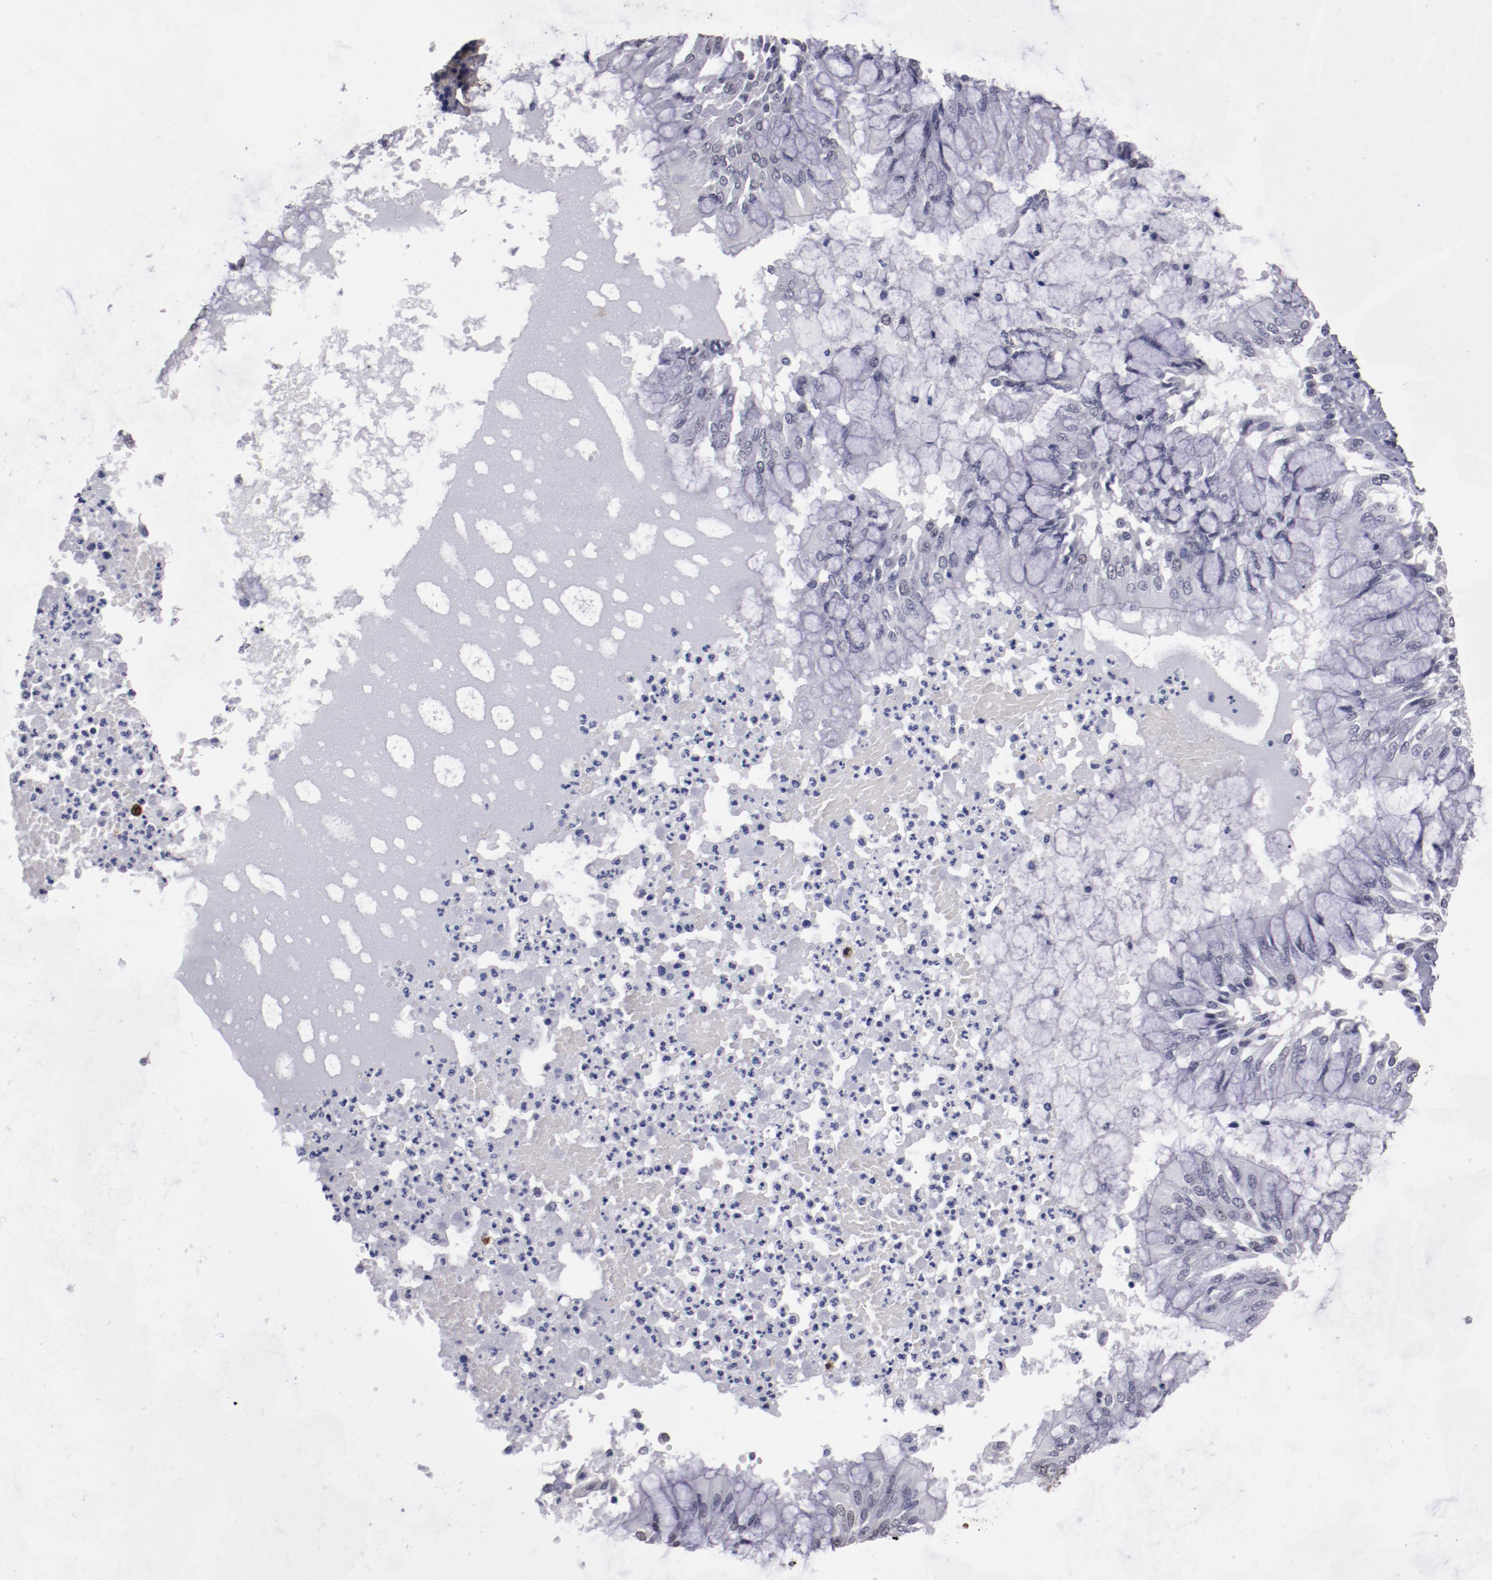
{"staining": {"intensity": "negative", "quantity": "none", "location": "none"}, "tissue": "bronchus", "cell_type": "Respiratory epithelial cells", "image_type": "normal", "snomed": [{"axis": "morphology", "description": "Normal tissue, NOS"}, {"axis": "topography", "description": "Cartilage tissue"}, {"axis": "topography", "description": "Bronchus"}, {"axis": "topography", "description": "Lung"}], "caption": "High power microscopy histopathology image of an immunohistochemistry histopathology image of normal bronchus, revealing no significant expression in respiratory epithelial cells. Nuclei are stained in blue.", "gene": "IRF4", "patient": {"sex": "female", "age": 49}}